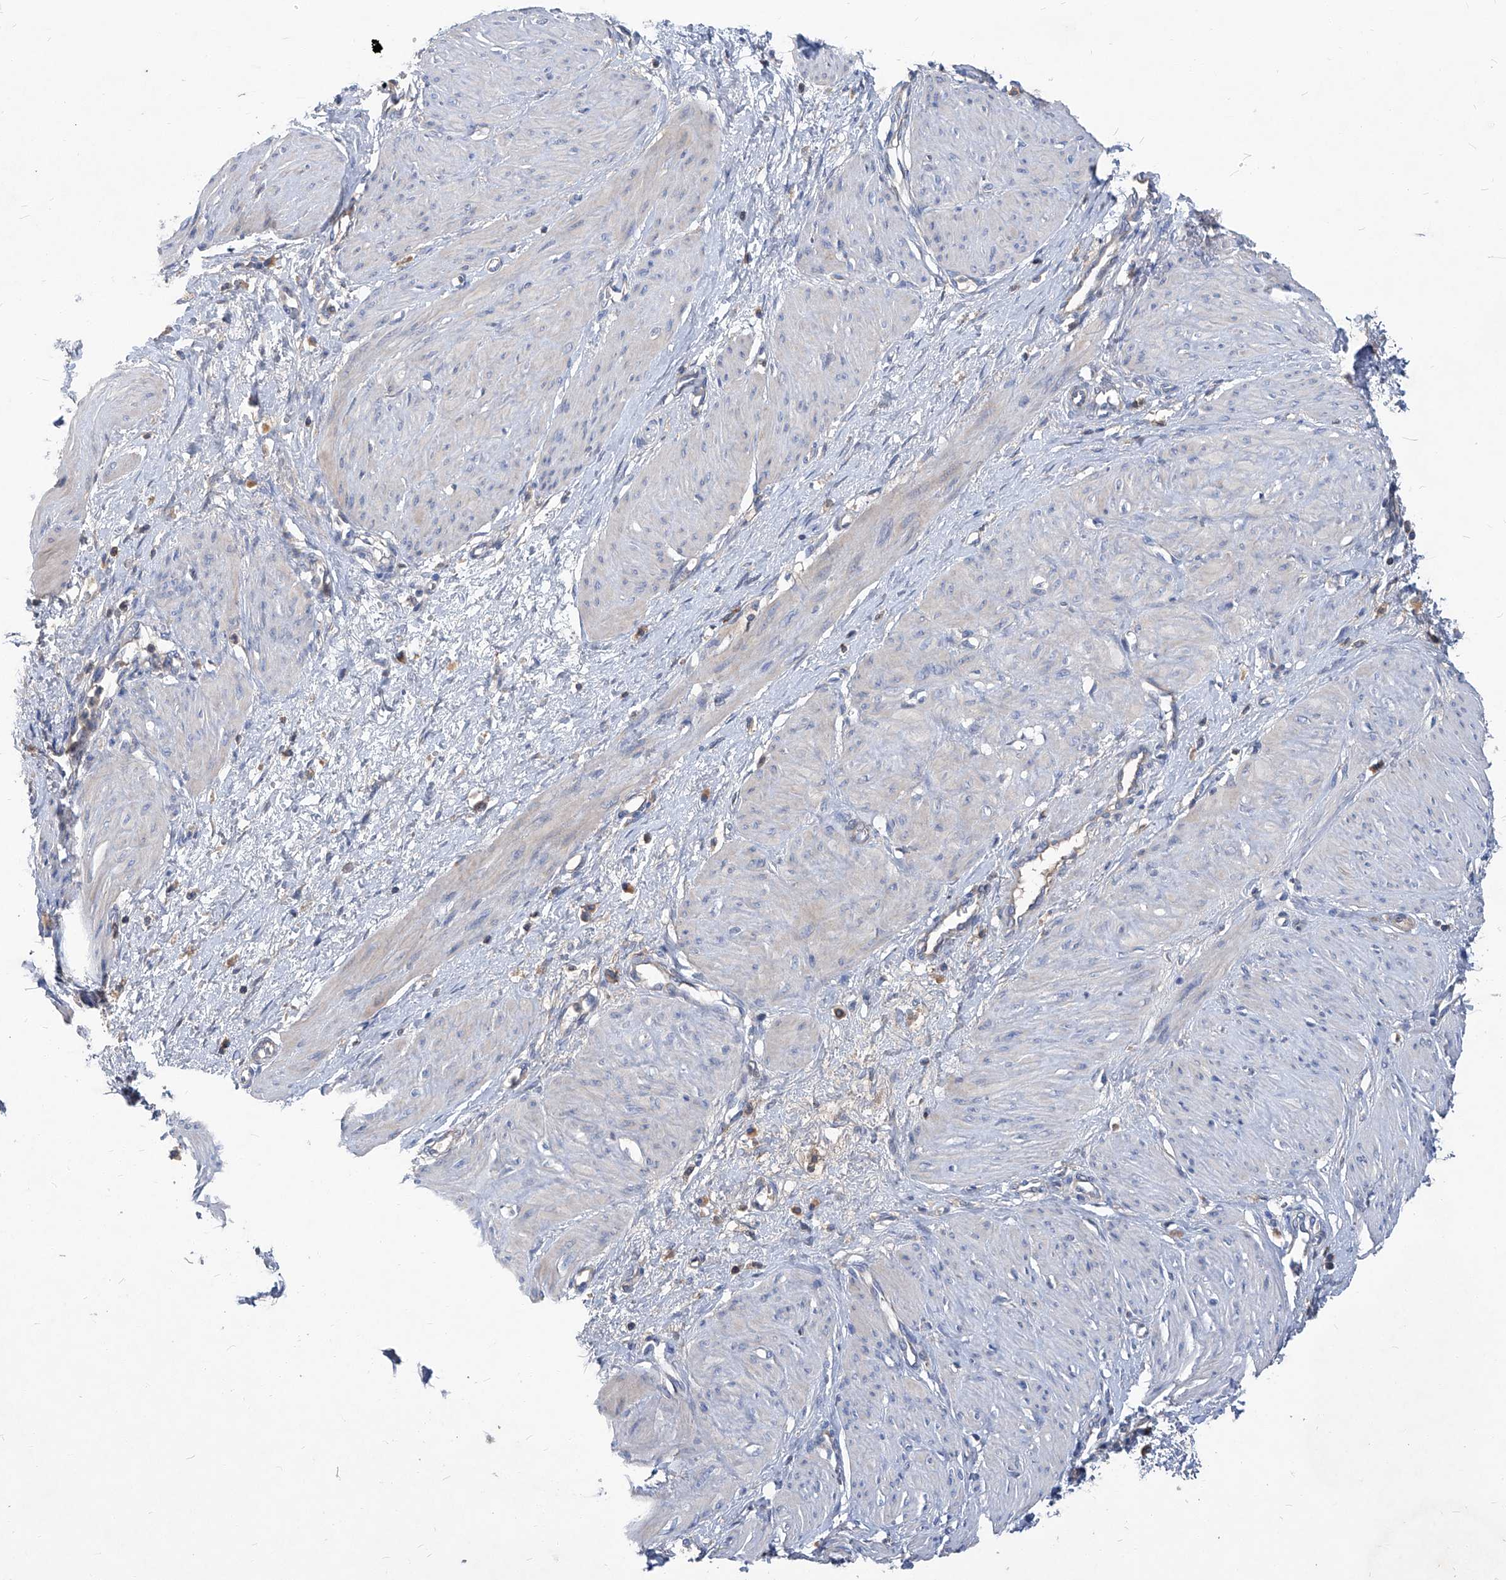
{"staining": {"intensity": "weak", "quantity": "<25%", "location": "cytoplasmic/membranous"}, "tissue": "smooth muscle", "cell_type": "Smooth muscle cells", "image_type": "normal", "snomed": [{"axis": "morphology", "description": "Normal tissue, NOS"}, {"axis": "topography", "description": "Endometrium"}], "caption": "The micrograph demonstrates no significant positivity in smooth muscle cells of smooth muscle.", "gene": "EPHA8", "patient": {"sex": "female", "age": 33}}